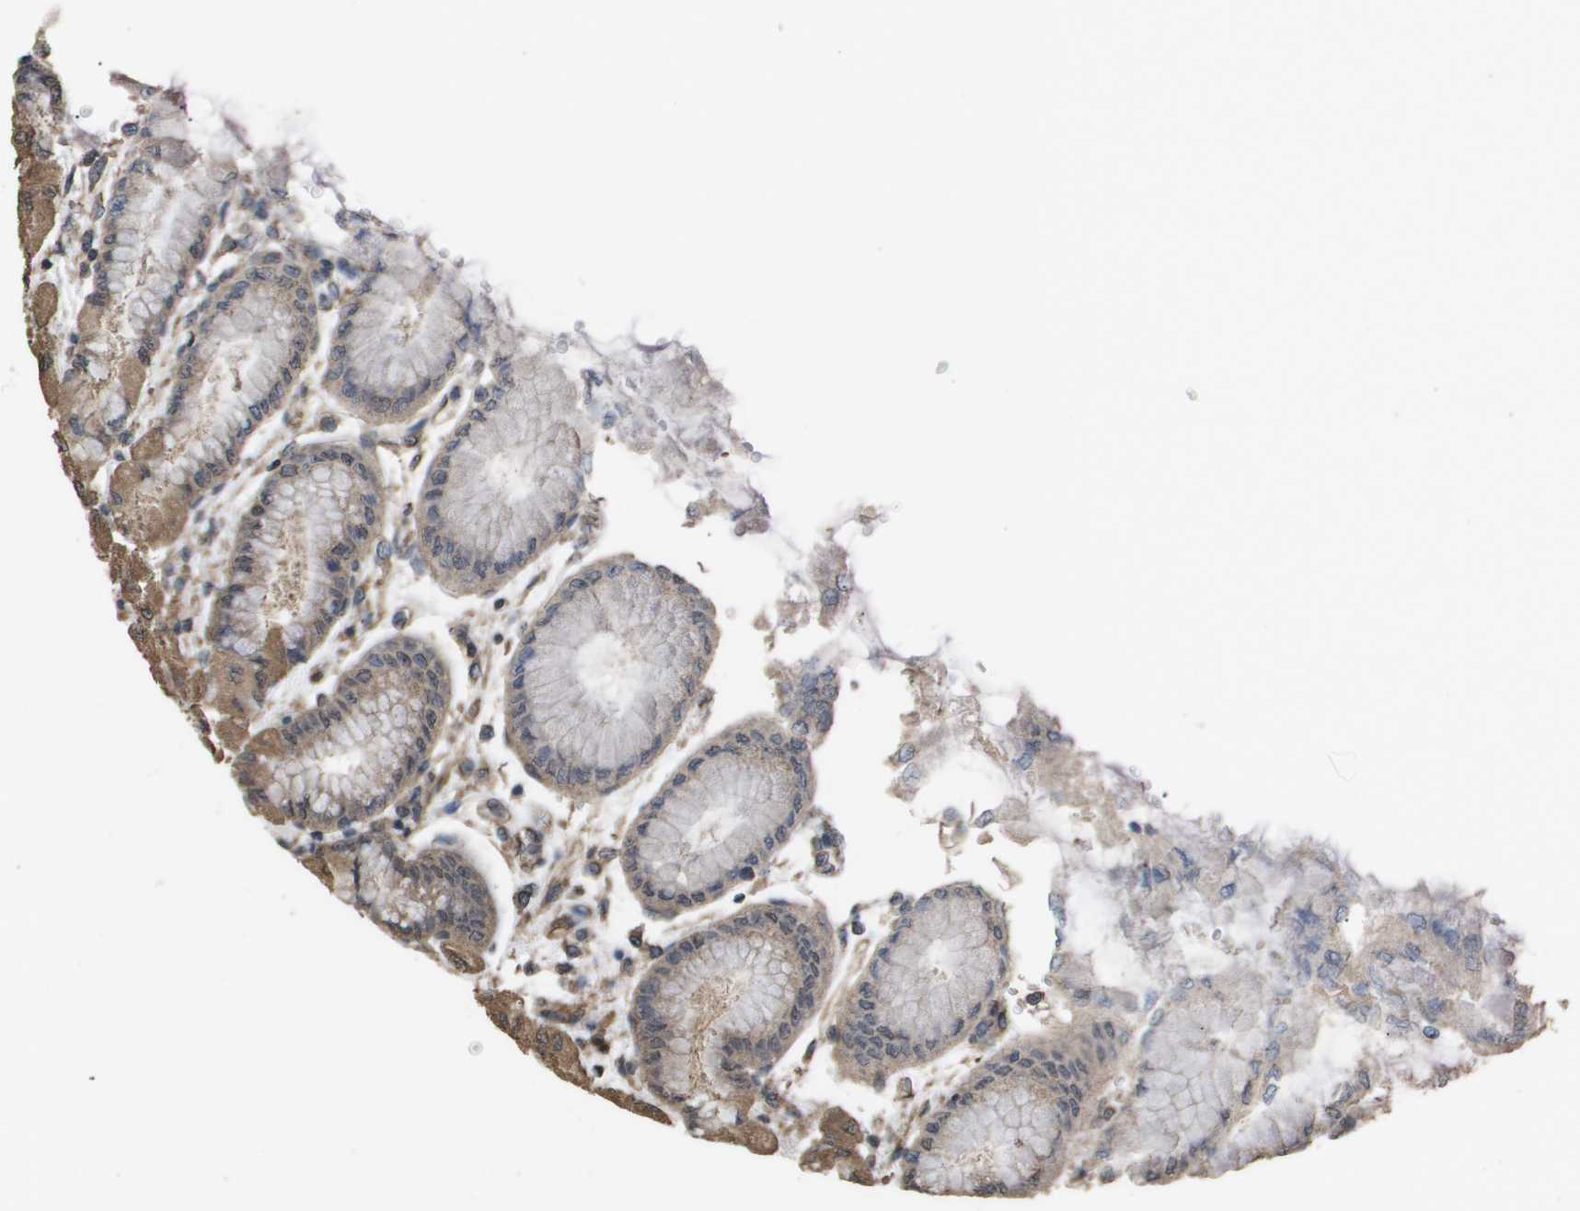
{"staining": {"intensity": "moderate", "quantity": ">75%", "location": "cytoplasmic/membranous"}, "tissue": "stomach", "cell_type": "Glandular cells", "image_type": "normal", "snomed": [{"axis": "morphology", "description": "Normal tissue, NOS"}, {"axis": "topography", "description": "Stomach, upper"}], "caption": "Human stomach stained for a protein (brown) reveals moderate cytoplasmic/membranous positive staining in about >75% of glandular cells.", "gene": "CUL5", "patient": {"sex": "female", "age": 56}}